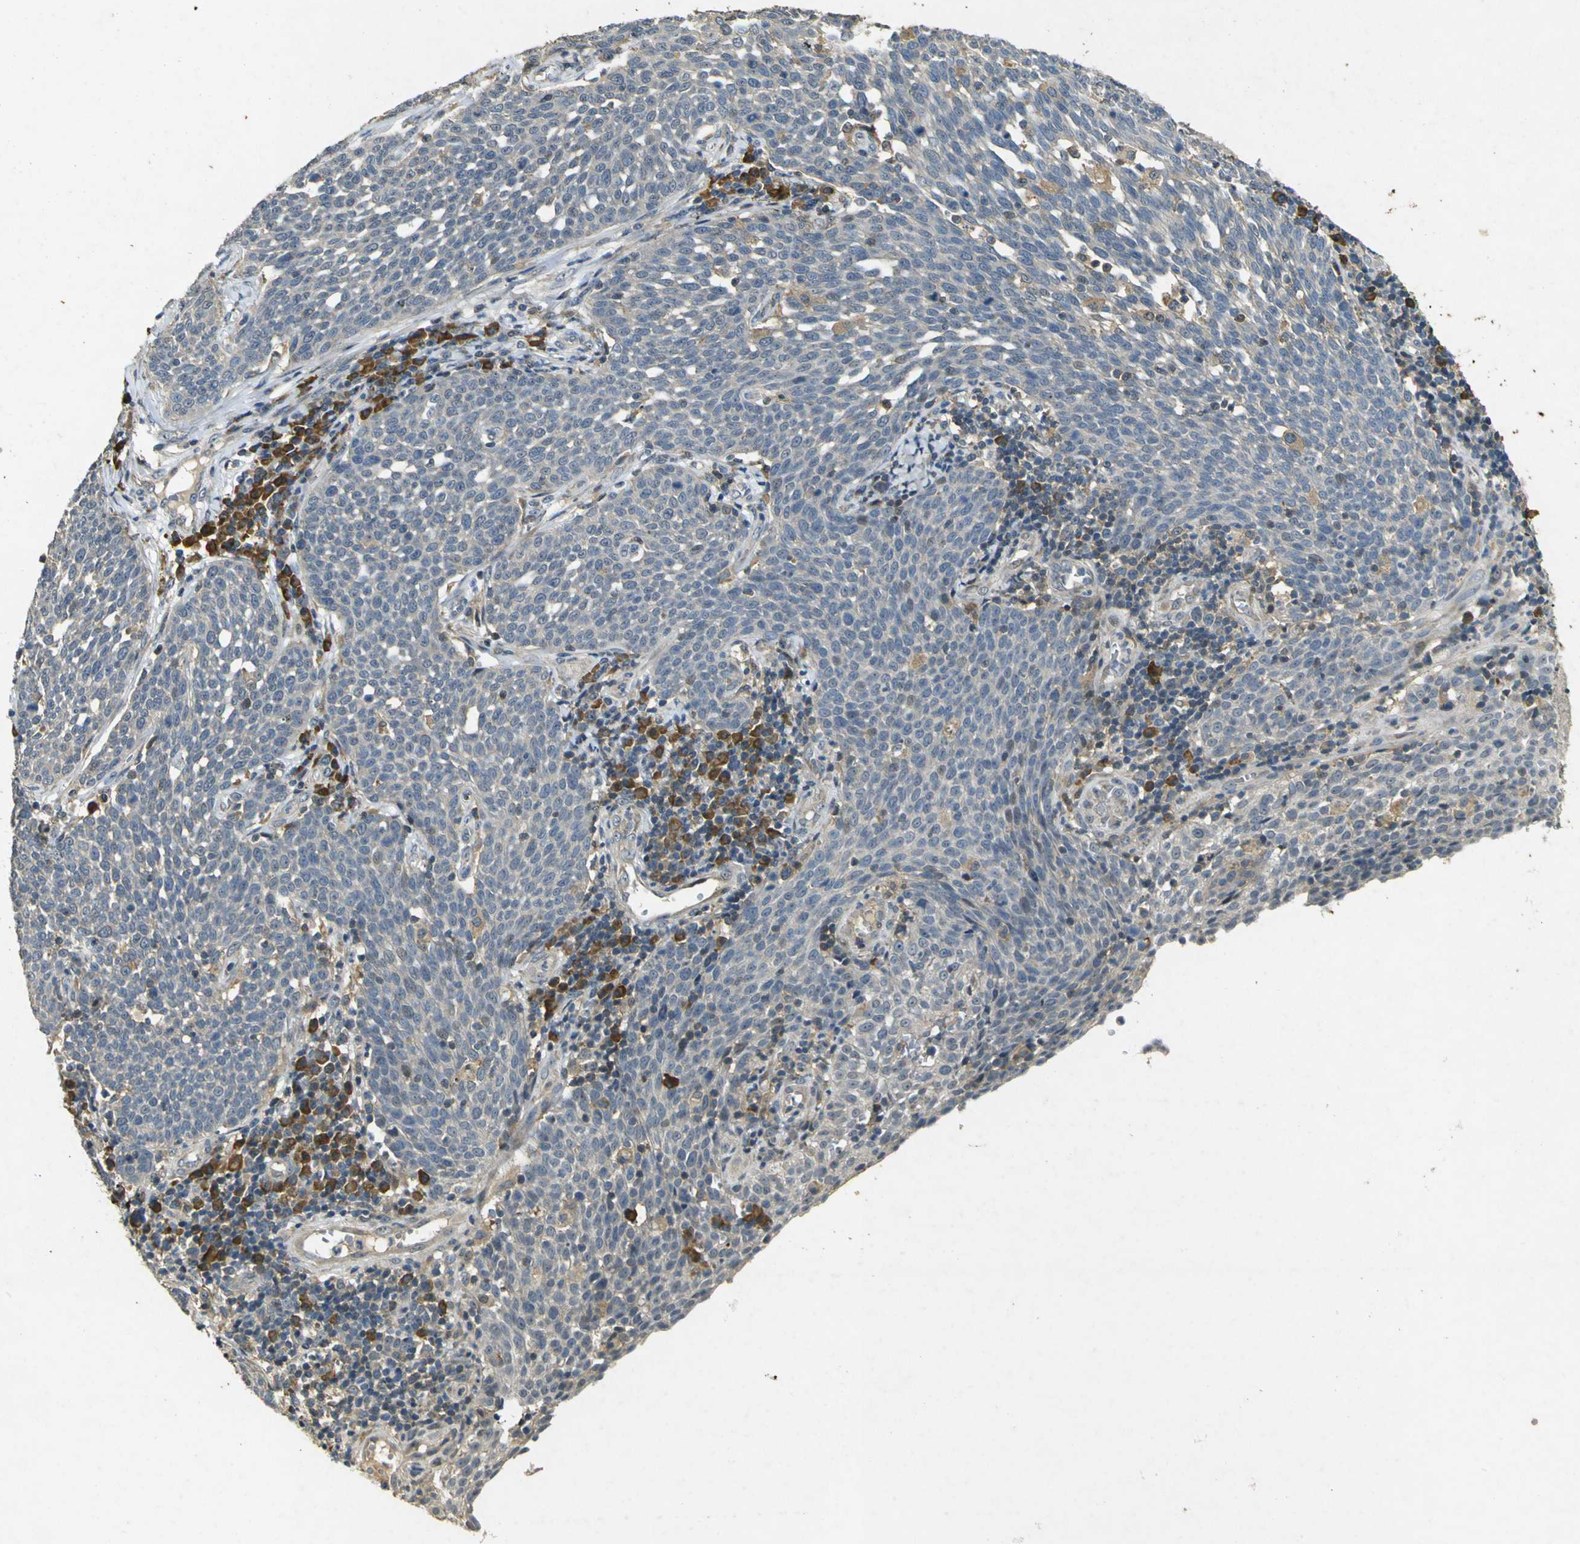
{"staining": {"intensity": "negative", "quantity": "none", "location": "none"}, "tissue": "cervical cancer", "cell_type": "Tumor cells", "image_type": "cancer", "snomed": [{"axis": "morphology", "description": "Squamous cell carcinoma, NOS"}, {"axis": "topography", "description": "Cervix"}], "caption": "An image of squamous cell carcinoma (cervical) stained for a protein exhibits no brown staining in tumor cells. The staining is performed using DAB (3,3'-diaminobenzidine) brown chromogen with nuclei counter-stained in using hematoxylin.", "gene": "MAGI2", "patient": {"sex": "female", "age": 34}}